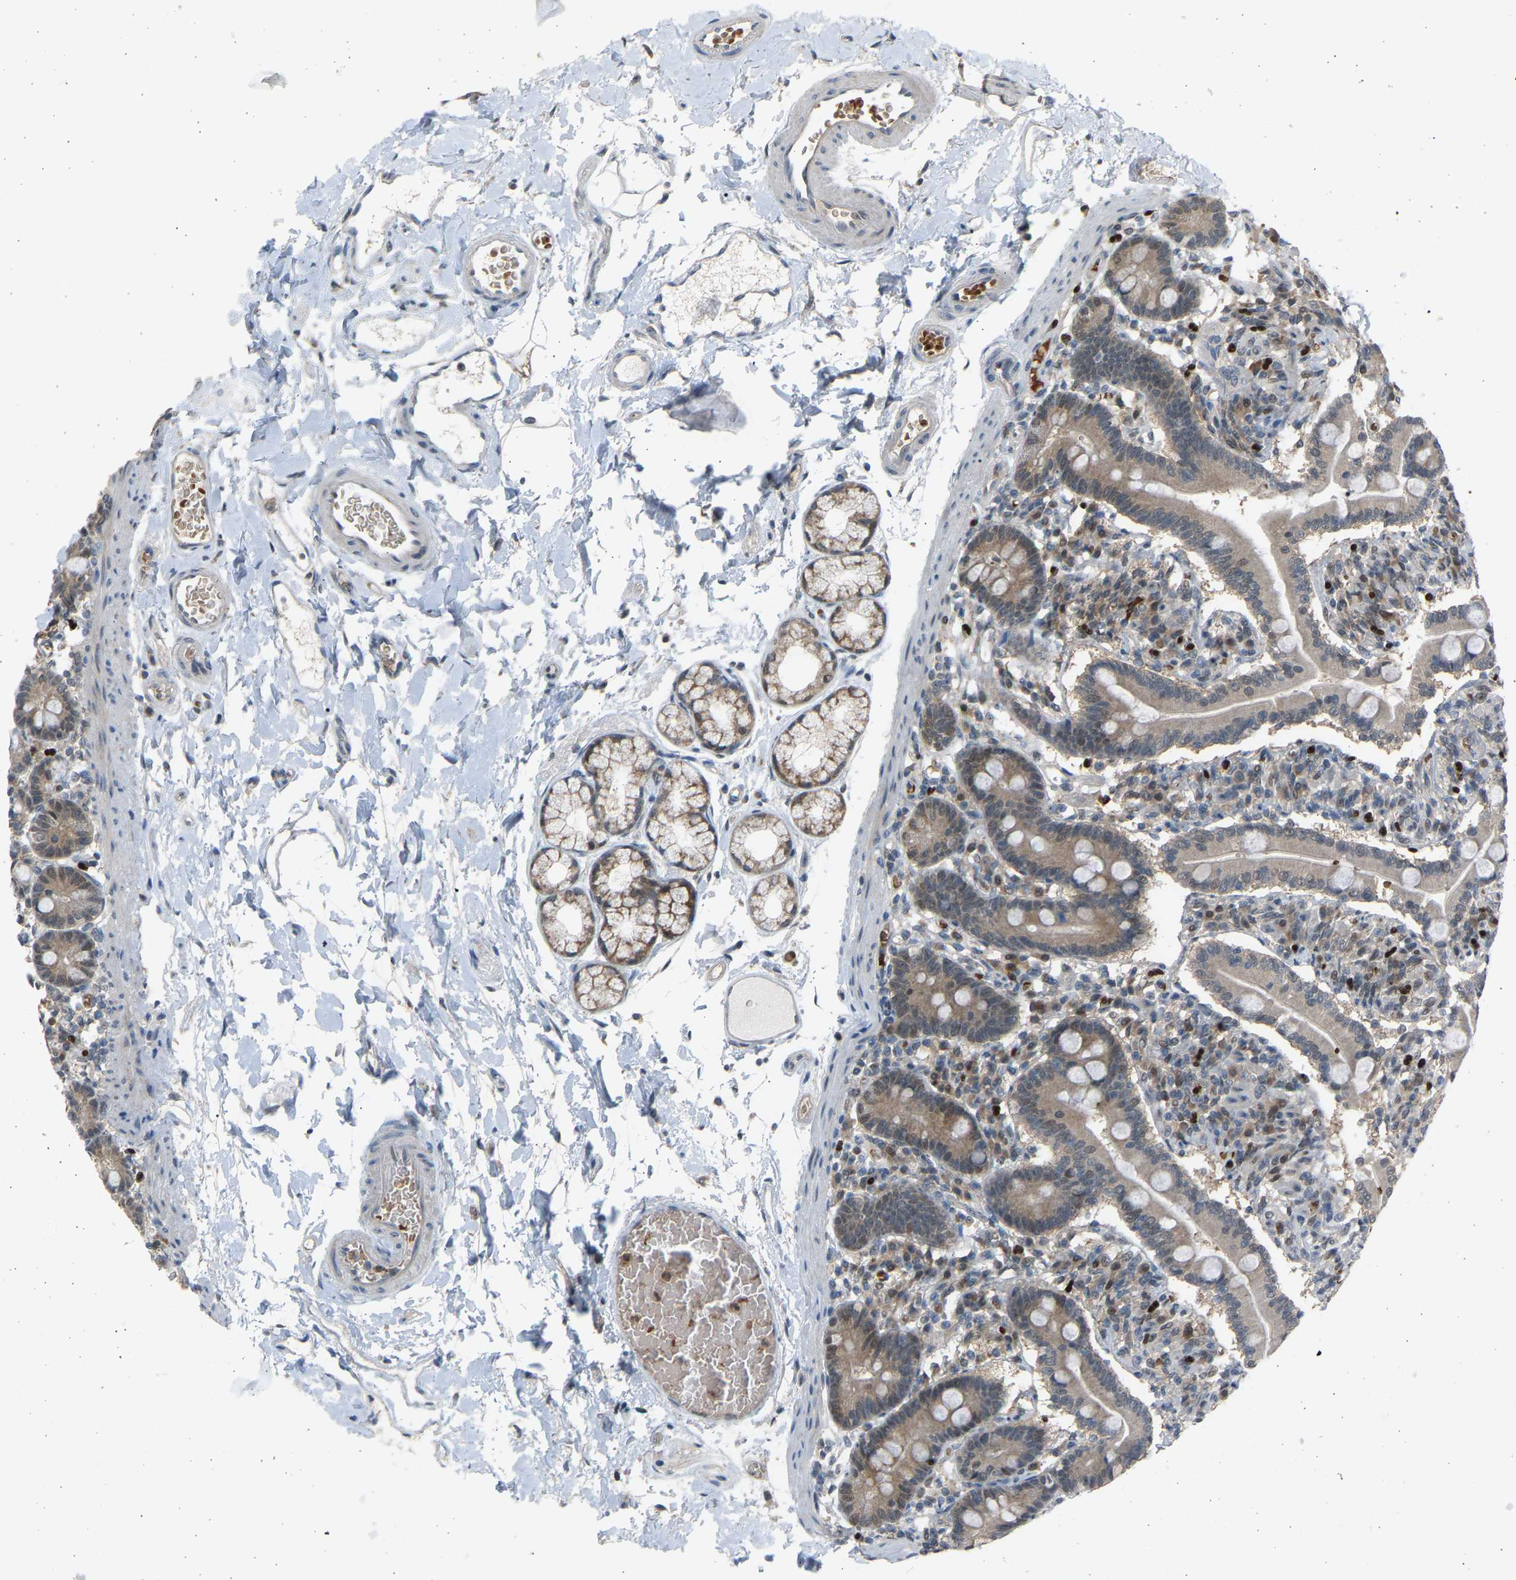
{"staining": {"intensity": "moderate", "quantity": ">75%", "location": "cytoplasmic/membranous,nuclear"}, "tissue": "duodenum", "cell_type": "Glandular cells", "image_type": "normal", "snomed": [{"axis": "morphology", "description": "Normal tissue, NOS"}, {"axis": "topography", "description": "Duodenum"}], "caption": "Human duodenum stained with a brown dye shows moderate cytoplasmic/membranous,nuclear positive expression in about >75% of glandular cells.", "gene": "BIRC2", "patient": {"sex": "male", "age": 54}}